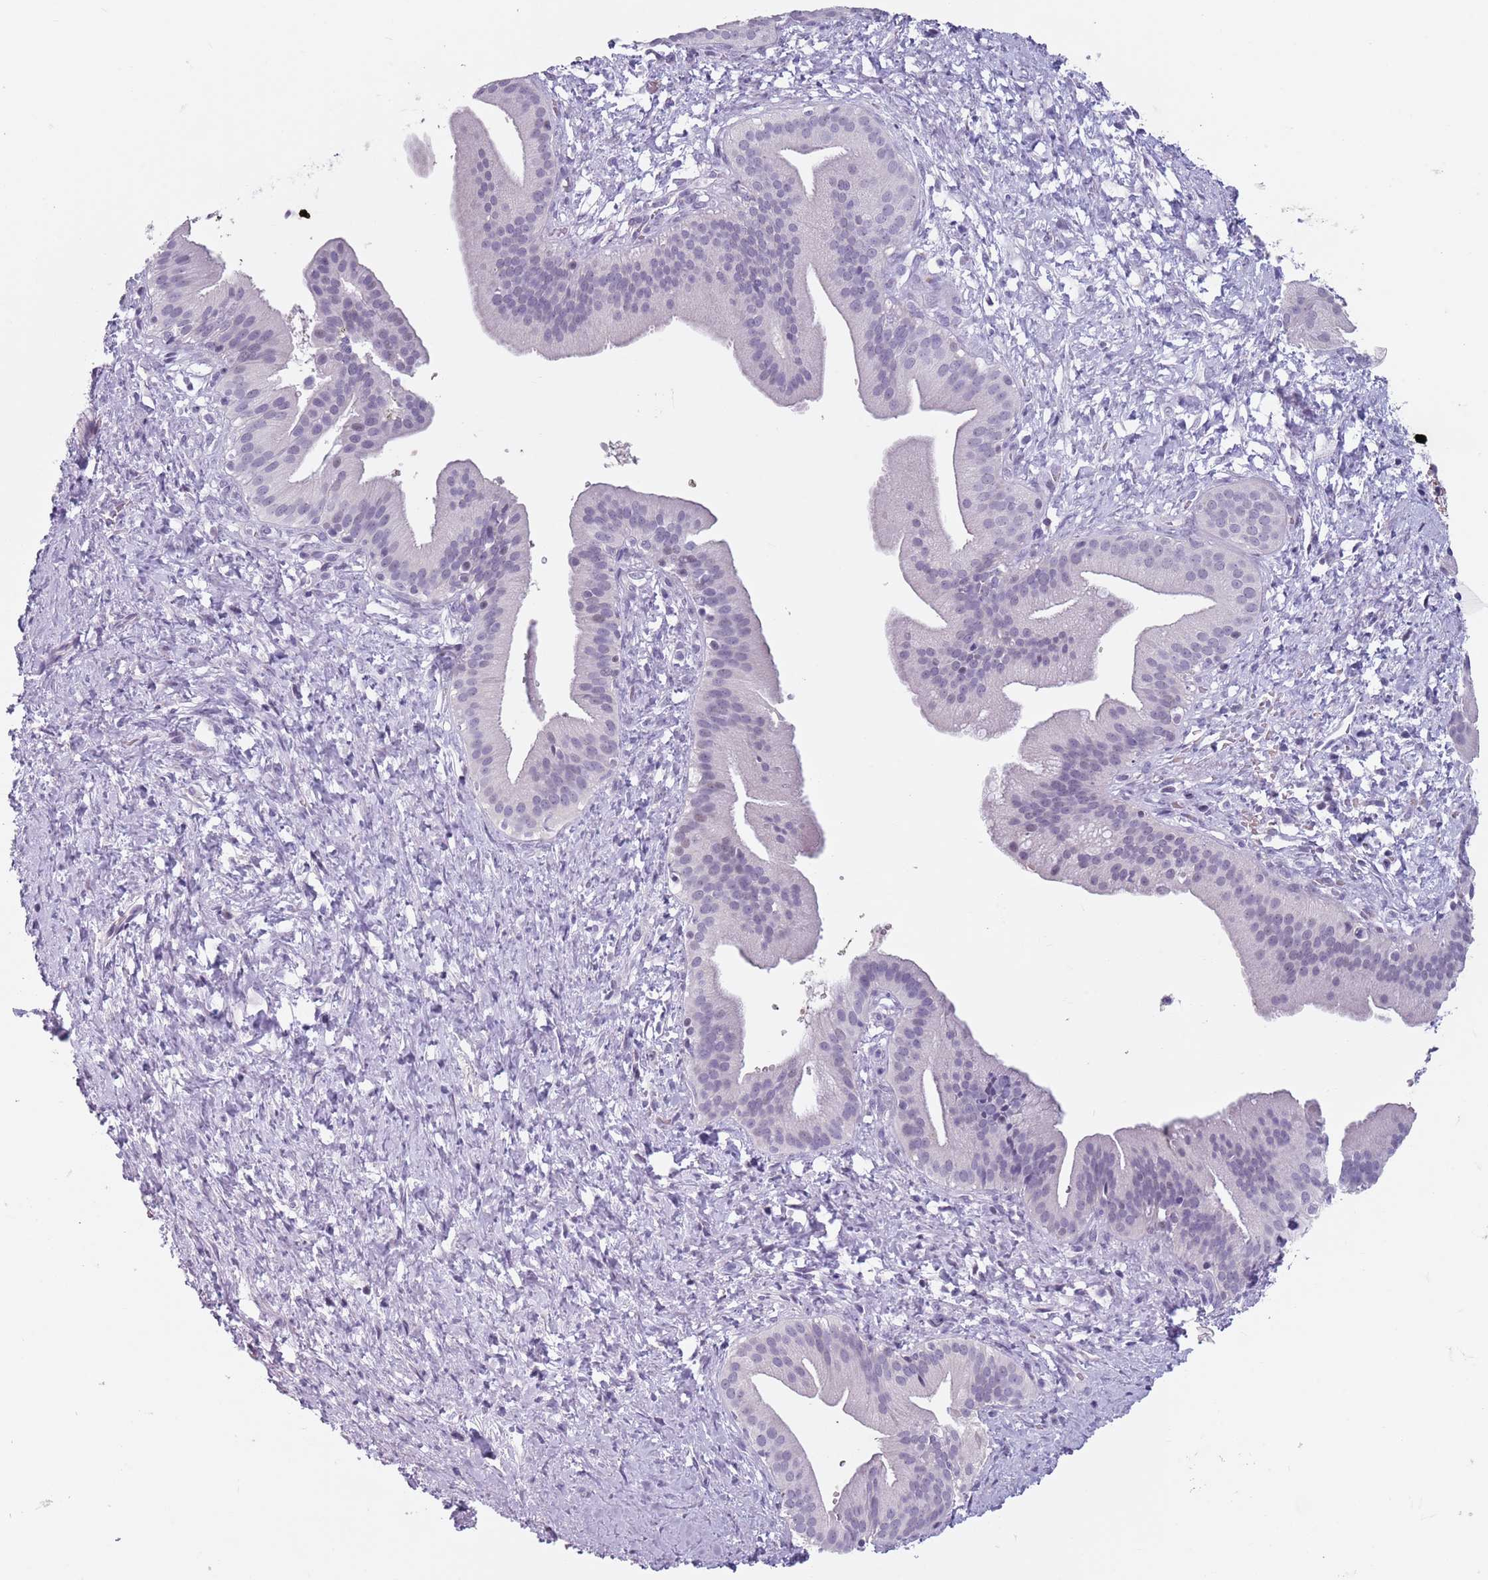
{"staining": {"intensity": "negative", "quantity": "none", "location": "none"}, "tissue": "pancreatic cancer", "cell_type": "Tumor cells", "image_type": "cancer", "snomed": [{"axis": "morphology", "description": "Adenocarcinoma, NOS"}, {"axis": "topography", "description": "Pancreas"}], "caption": "Histopathology image shows no significant protein staining in tumor cells of pancreatic cancer.", "gene": "SPESP1", "patient": {"sex": "male", "age": 68}}